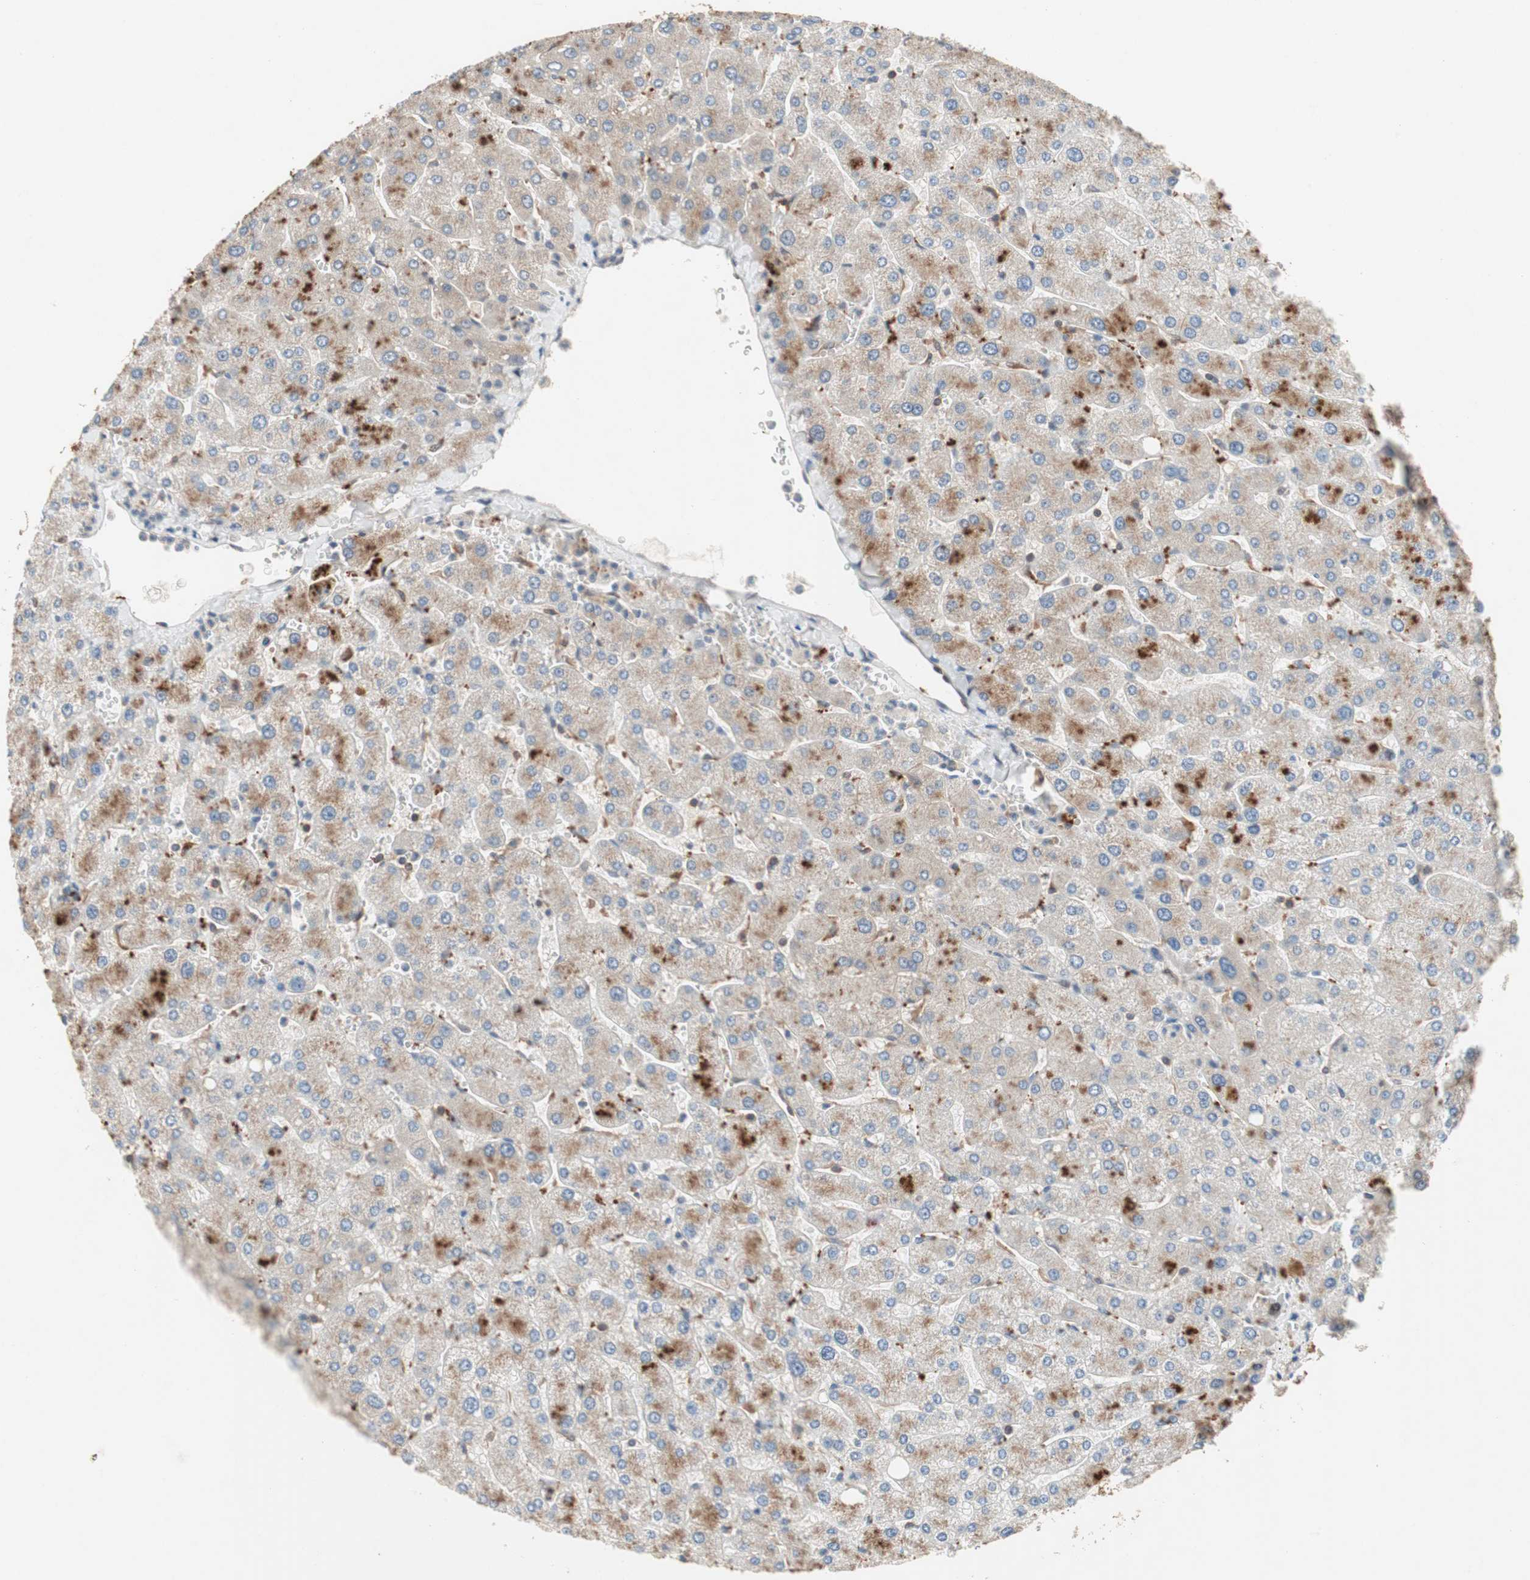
{"staining": {"intensity": "moderate", "quantity": ">75%", "location": "cytoplasmic/membranous"}, "tissue": "liver", "cell_type": "Cholangiocytes", "image_type": "normal", "snomed": [{"axis": "morphology", "description": "Normal tissue, NOS"}, {"axis": "topography", "description": "Liver"}], "caption": "DAB (3,3'-diaminobenzidine) immunohistochemical staining of benign human liver exhibits moderate cytoplasmic/membranous protein staining in approximately >75% of cholangiocytes. (DAB (3,3'-diaminobenzidine) IHC with brightfield microscopy, high magnification).", "gene": "GART", "patient": {"sex": "male", "age": 55}}